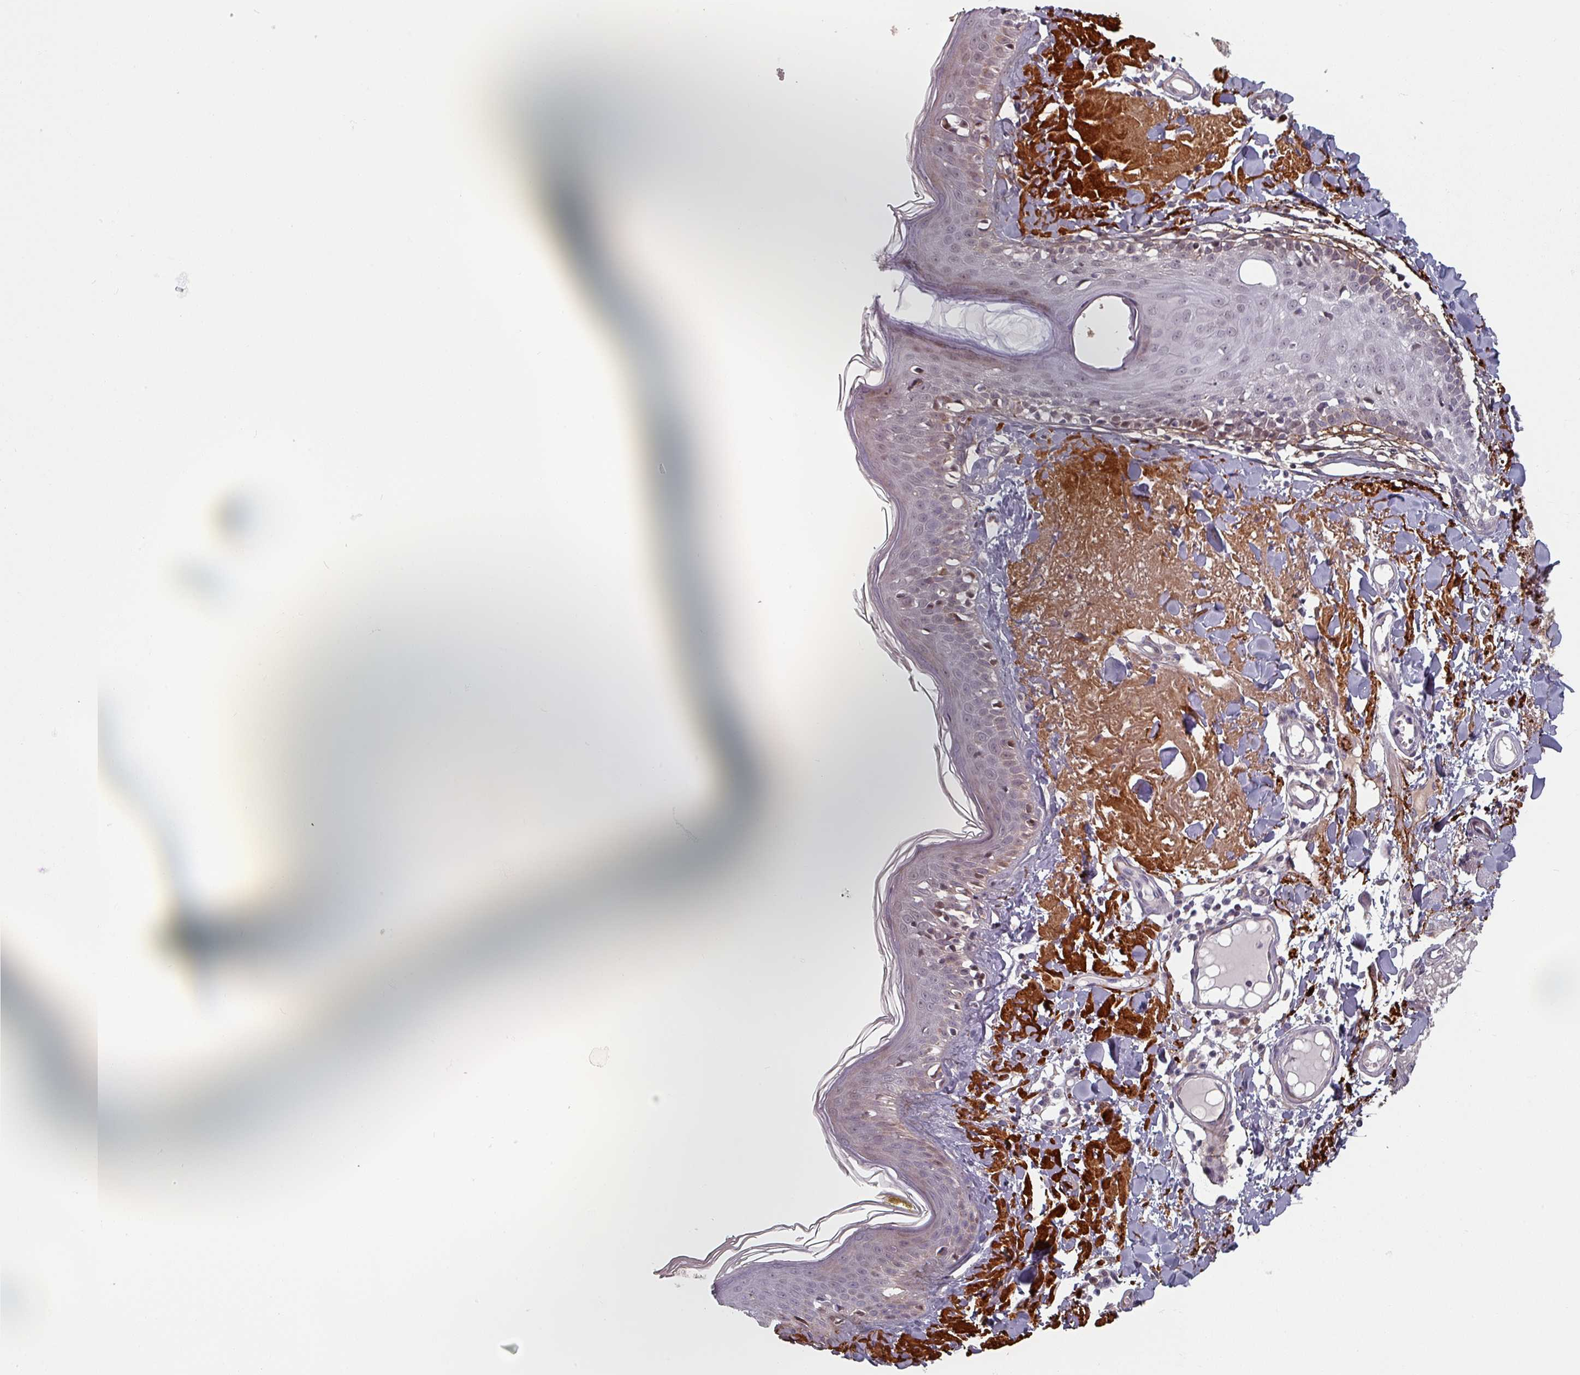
{"staining": {"intensity": "negative", "quantity": "none", "location": "none"}, "tissue": "skin", "cell_type": "Fibroblasts", "image_type": "normal", "snomed": [{"axis": "morphology", "description": "Normal tissue, NOS"}, {"axis": "morphology", "description": "Malignant melanoma, NOS"}, {"axis": "topography", "description": "Skin"}], "caption": "The photomicrograph reveals no significant expression in fibroblasts of skin. Nuclei are stained in blue.", "gene": "CYB5RL", "patient": {"sex": "male", "age": 80}}